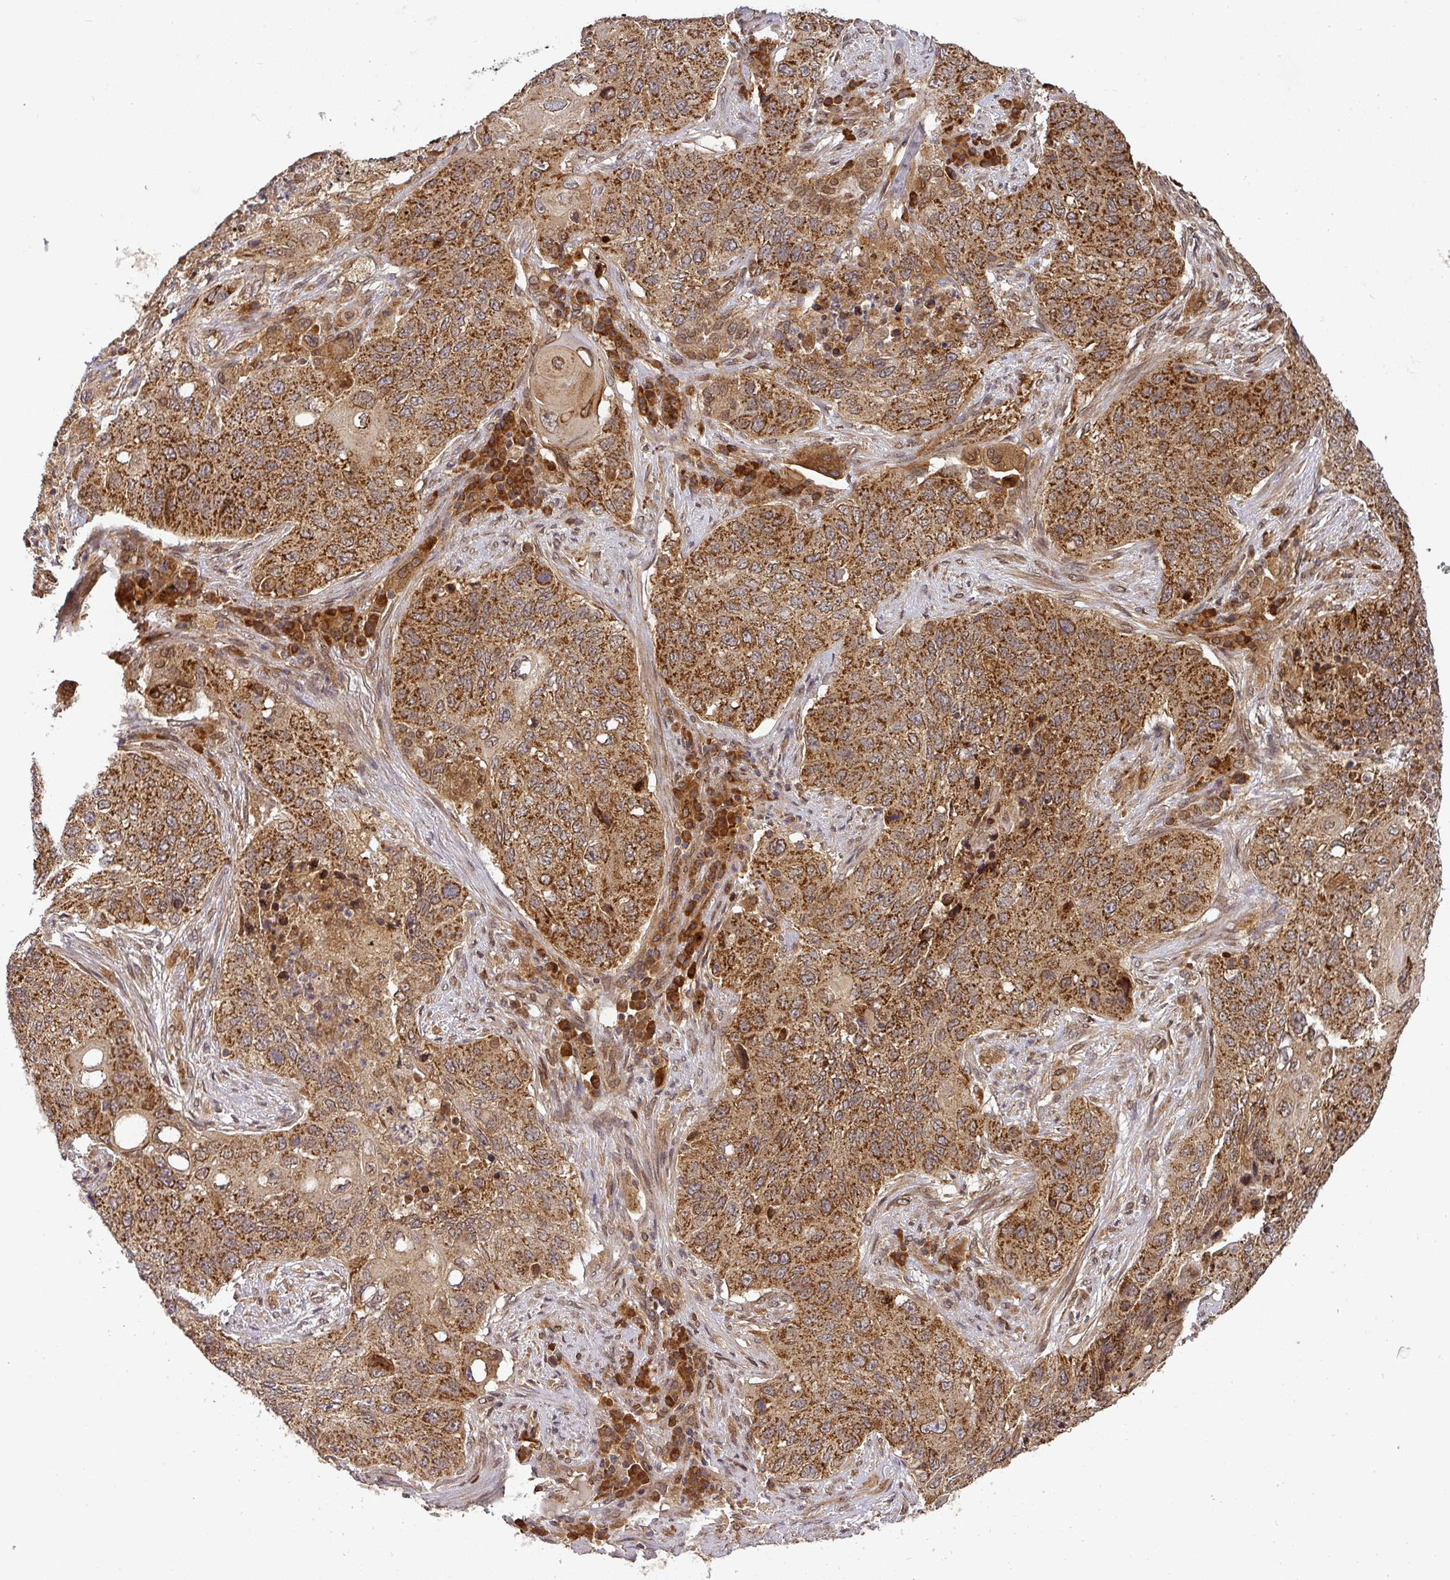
{"staining": {"intensity": "strong", "quantity": ">75%", "location": "cytoplasmic/membranous"}, "tissue": "lung cancer", "cell_type": "Tumor cells", "image_type": "cancer", "snomed": [{"axis": "morphology", "description": "Squamous cell carcinoma, NOS"}, {"axis": "topography", "description": "Lung"}], "caption": "A high amount of strong cytoplasmic/membranous staining is identified in approximately >75% of tumor cells in lung cancer (squamous cell carcinoma) tissue.", "gene": "MALSU1", "patient": {"sex": "female", "age": 63}}